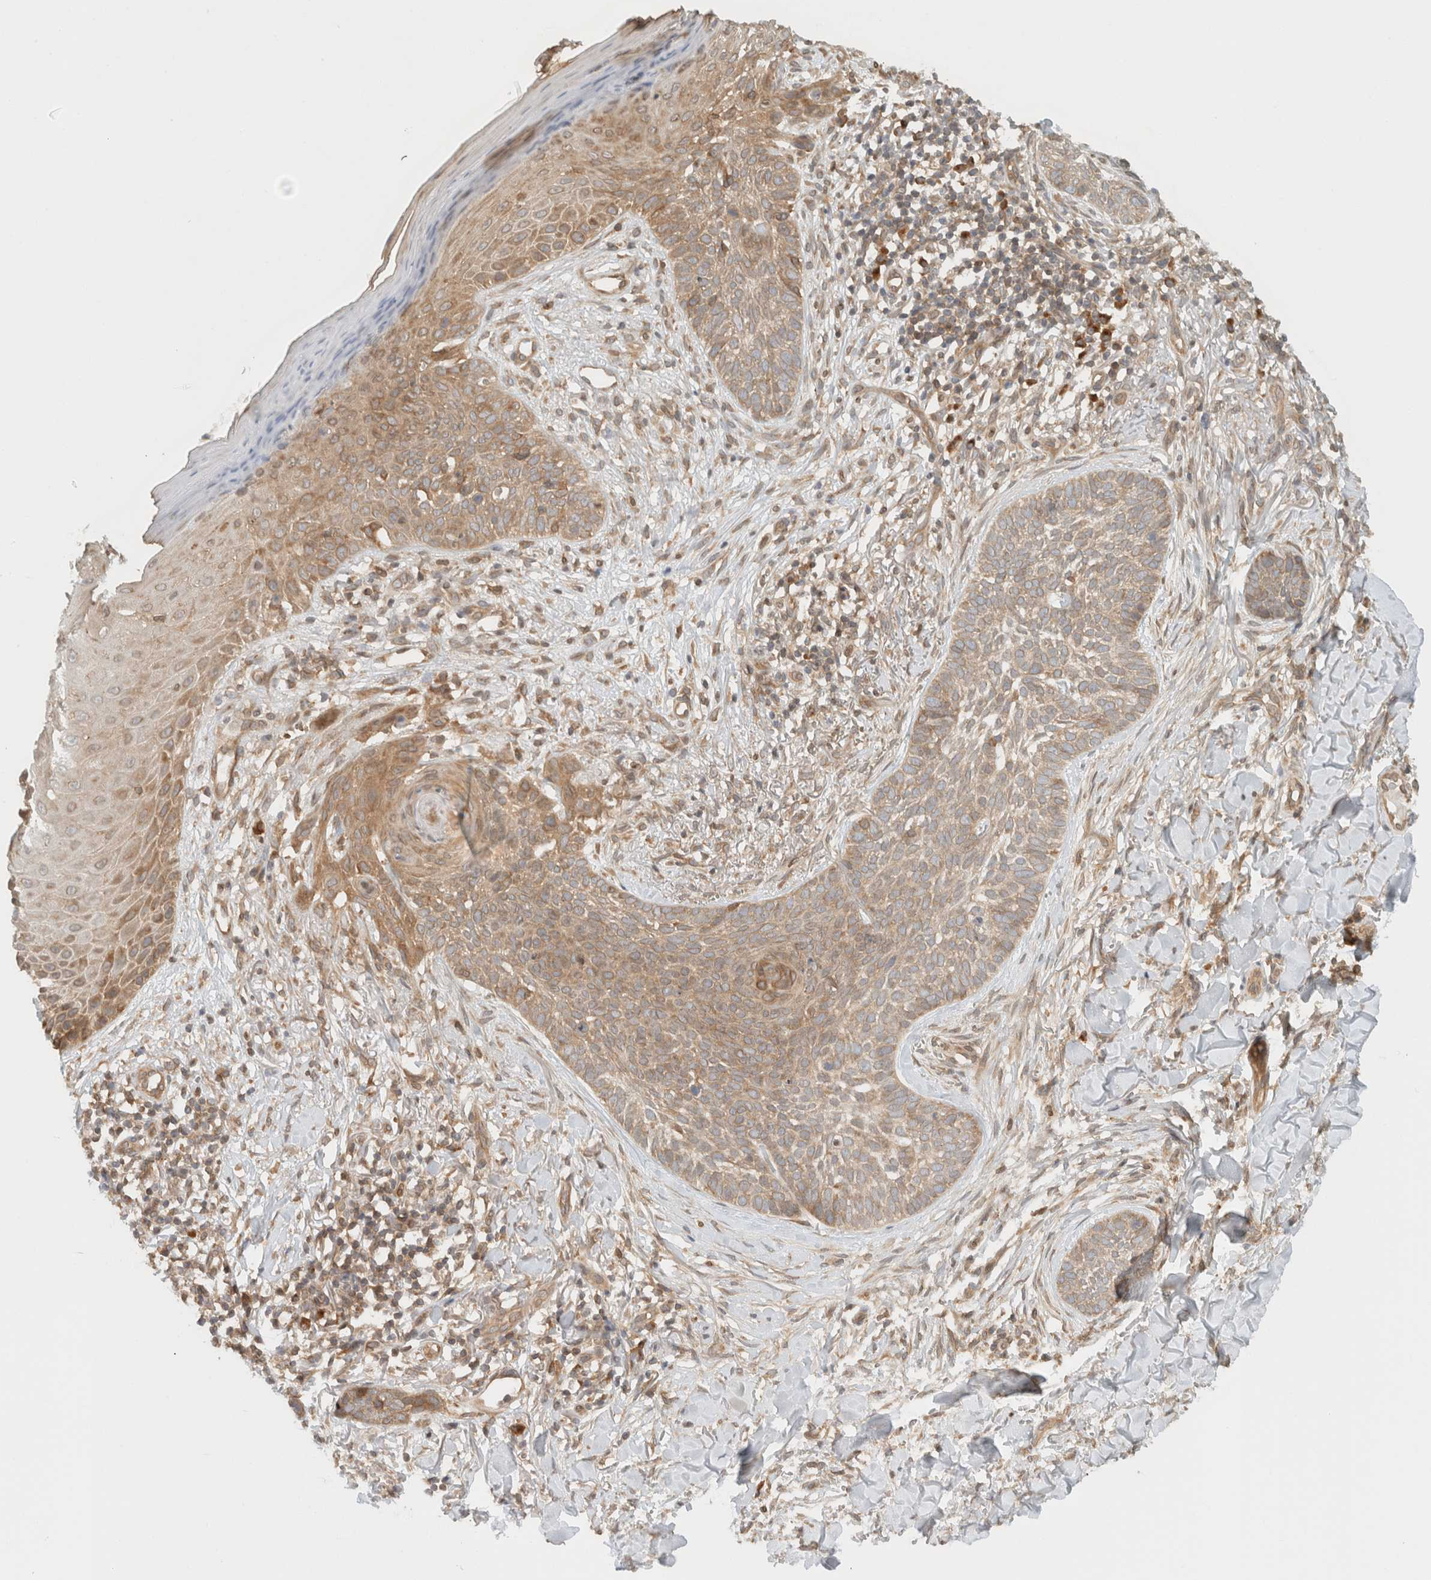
{"staining": {"intensity": "weak", "quantity": ">75%", "location": "cytoplasmic/membranous"}, "tissue": "skin cancer", "cell_type": "Tumor cells", "image_type": "cancer", "snomed": [{"axis": "morphology", "description": "Normal tissue, NOS"}, {"axis": "morphology", "description": "Basal cell carcinoma"}, {"axis": "topography", "description": "Skin"}], "caption": "Human basal cell carcinoma (skin) stained for a protein (brown) exhibits weak cytoplasmic/membranous positive positivity in about >75% of tumor cells.", "gene": "ARFGEF2", "patient": {"sex": "male", "age": 67}}